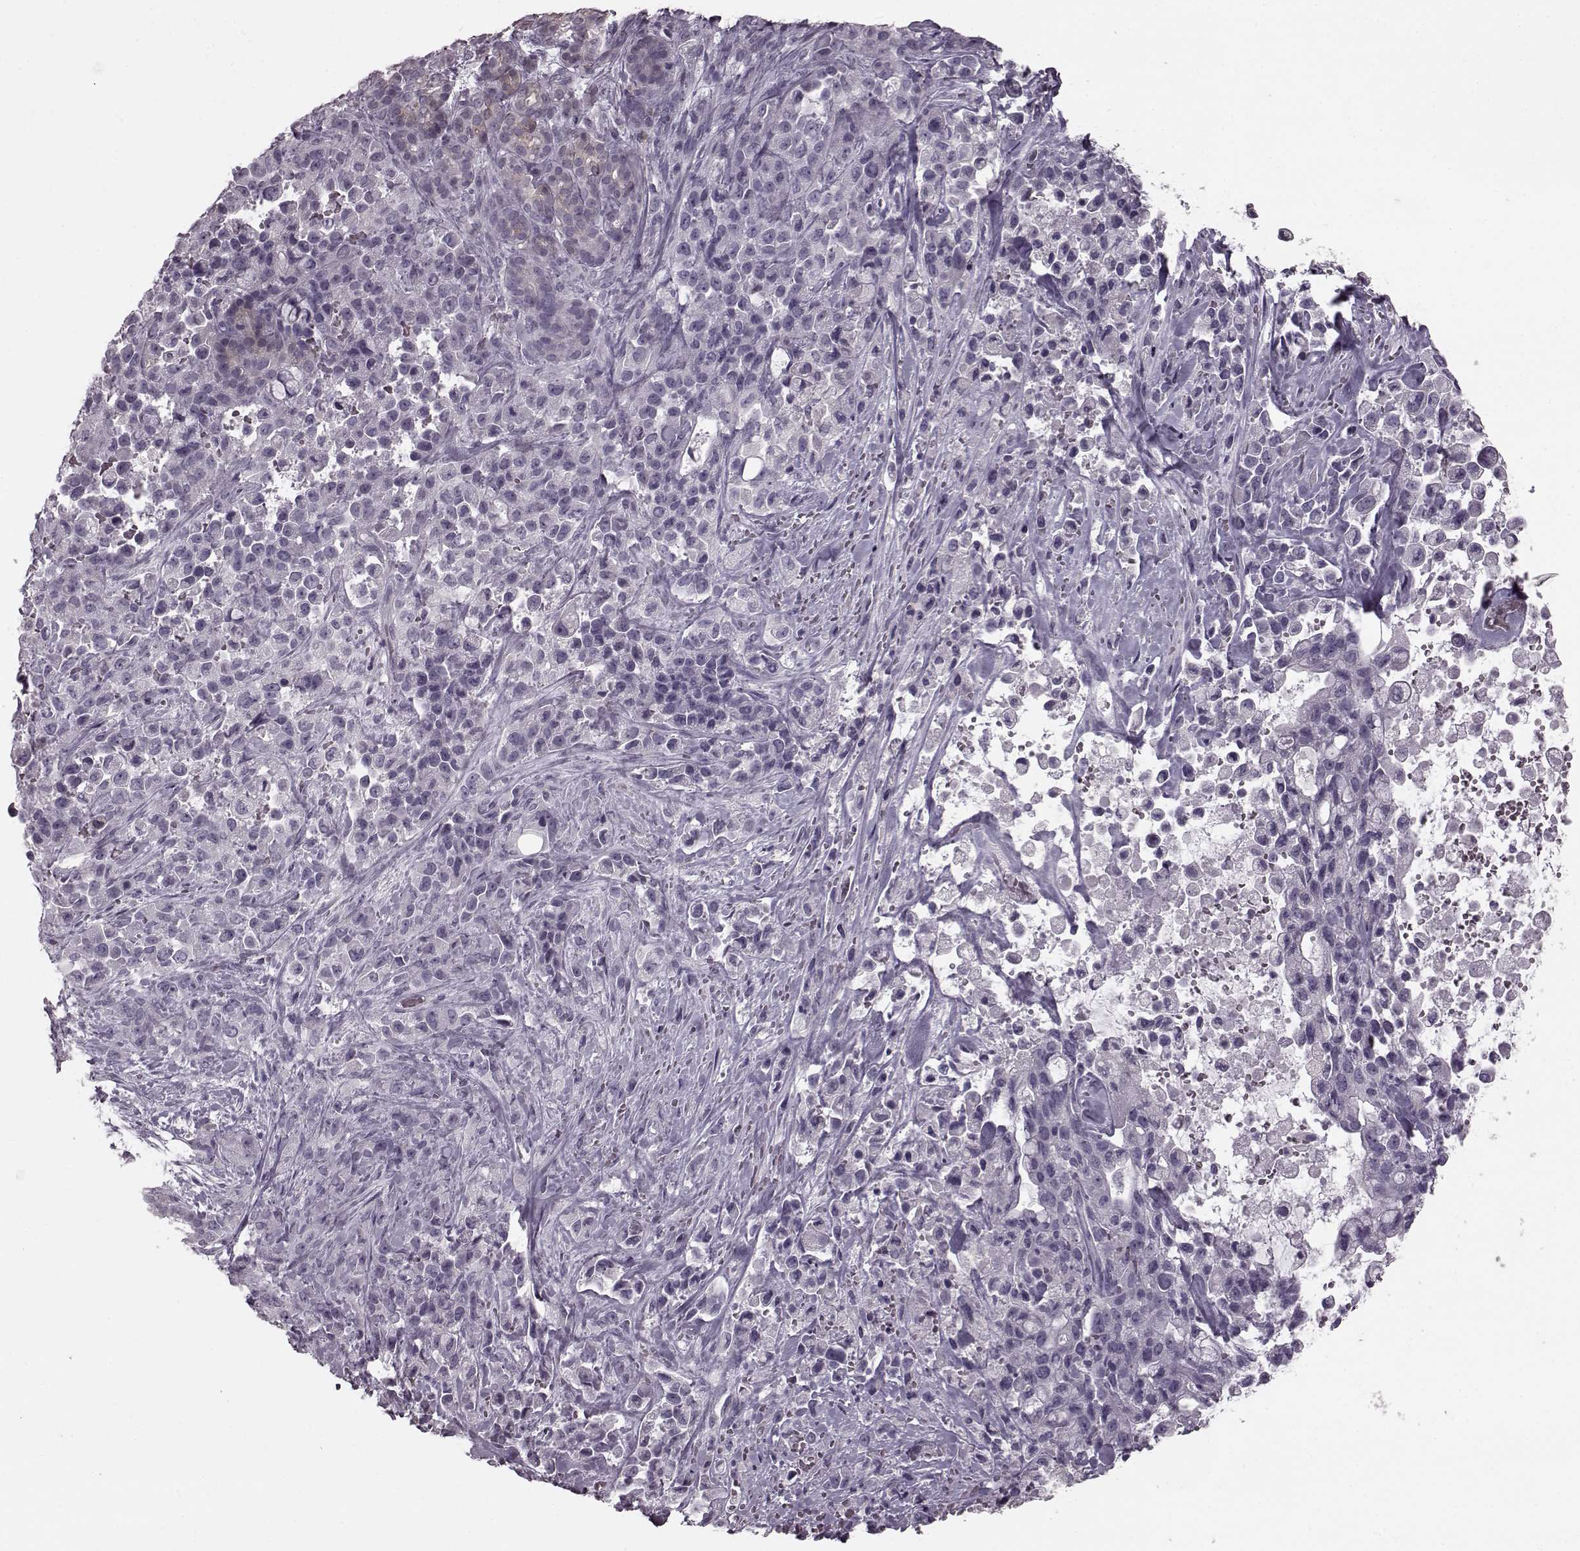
{"staining": {"intensity": "moderate", "quantity": "<25%", "location": "nuclear"}, "tissue": "pancreatic cancer", "cell_type": "Tumor cells", "image_type": "cancer", "snomed": [{"axis": "morphology", "description": "Adenocarcinoma, NOS"}, {"axis": "topography", "description": "Pancreas"}], "caption": "The micrograph demonstrates a brown stain indicating the presence of a protein in the nuclear of tumor cells in pancreatic cancer (adenocarcinoma). Using DAB (brown) and hematoxylin (blue) stains, captured at high magnification using brightfield microscopy.", "gene": "CST7", "patient": {"sex": "male", "age": 44}}